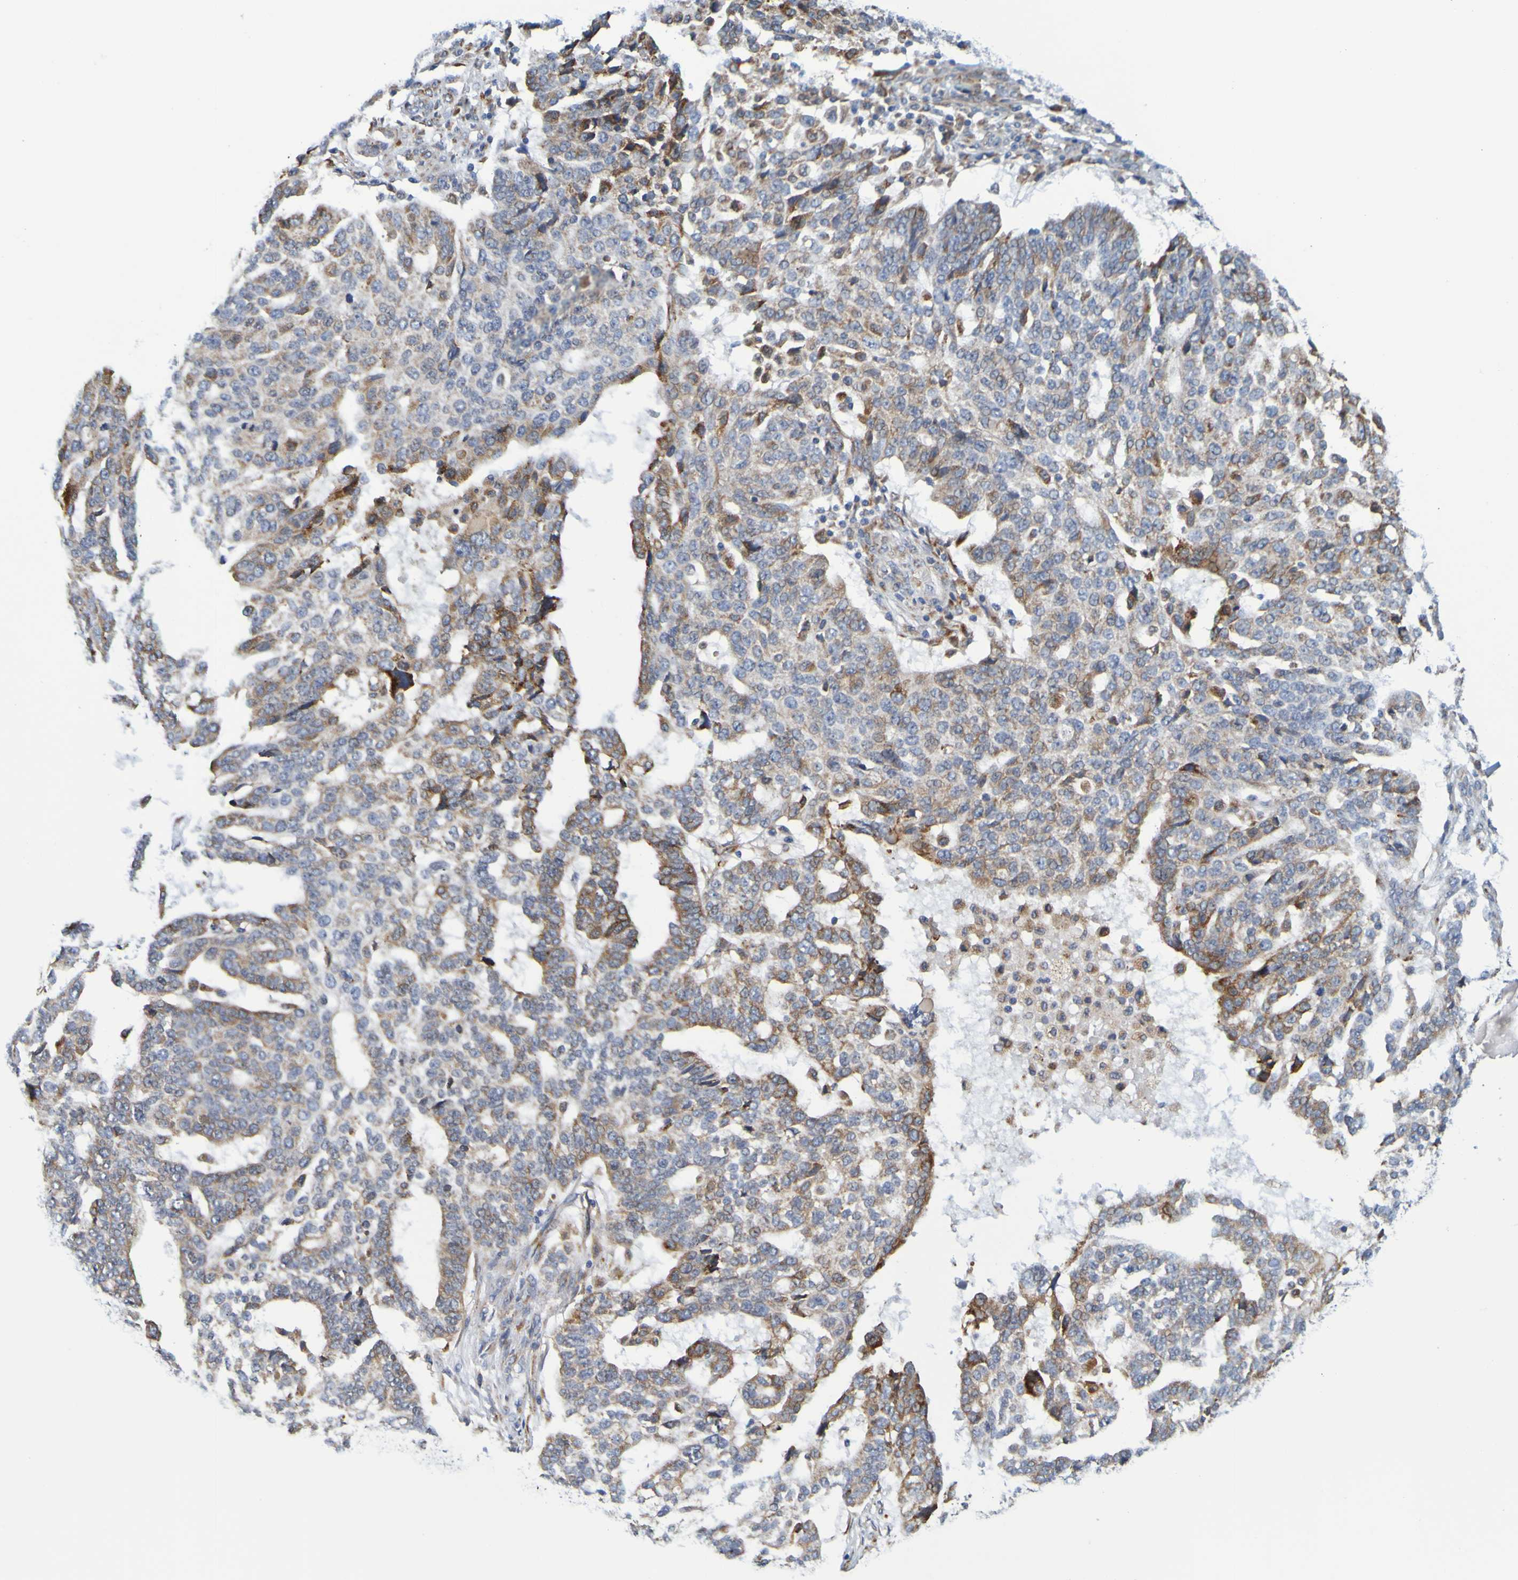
{"staining": {"intensity": "strong", "quantity": "25%-75%", "location": "cytoplasmic/membranous"}, "tissue": "ovarian cancer", "cell_type": "Tumor cells", "image_type": "cancer", "snomed": [{"axis": "morphology", "description": "Cystadenocarcinoma, serous, NOS"}, {"axis": "topography", "description": "Ovary"}], "caption": "A brown stain highlights strong cytoplasmic/membranous expression of a protein in ovarian cancer (serous cystadenocarcinoma) tumor cells. (Brightfield microscopy of DAB IHC at high magnification).", "gene": "SIL1", "patient": {"sex": "female", "age": 59}}